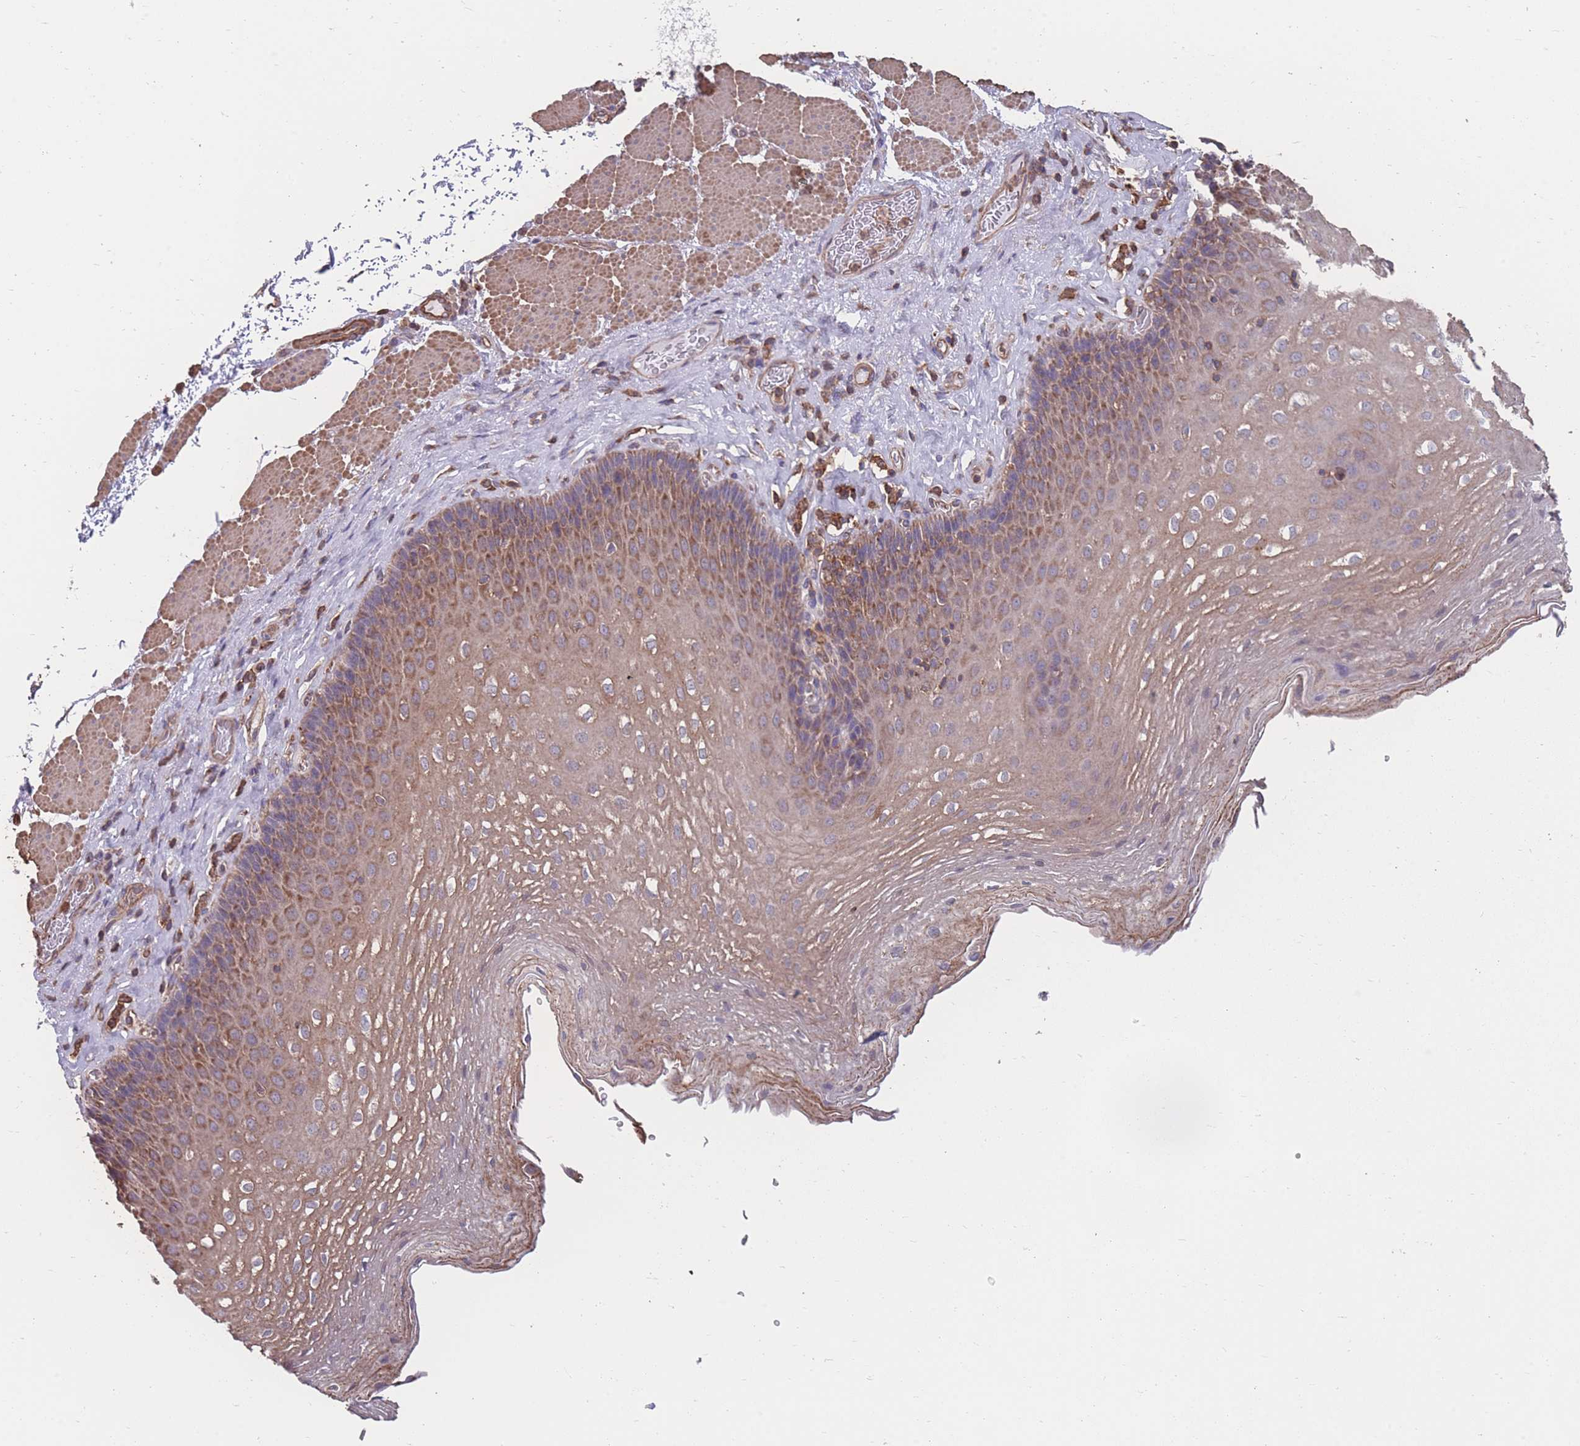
{"staining": {"intensity": "moderate", "quantity": "25%-75%", "location": "cytoplasmic/membranous"}, "tissue": "esophagus", "cell_type": "Squamous epithelial cells", "image_type": "normal", "snomed": [{"axis": "morphology", "description": "Normal tissue, NOS"}, {"axis": "topography", "description": "Esophagus"}], "caption": "Immunohistochemical staining of benign human esophagus demonstrates moderate cytoplasmic/membranous protein staining in approximately 25%-75% of squamous epithelial cells. Ihc stains the protein in brown and the nuclei are stained blue.", "gene": "NUDT21", "patient": {"sex": "female", "age": 66}}